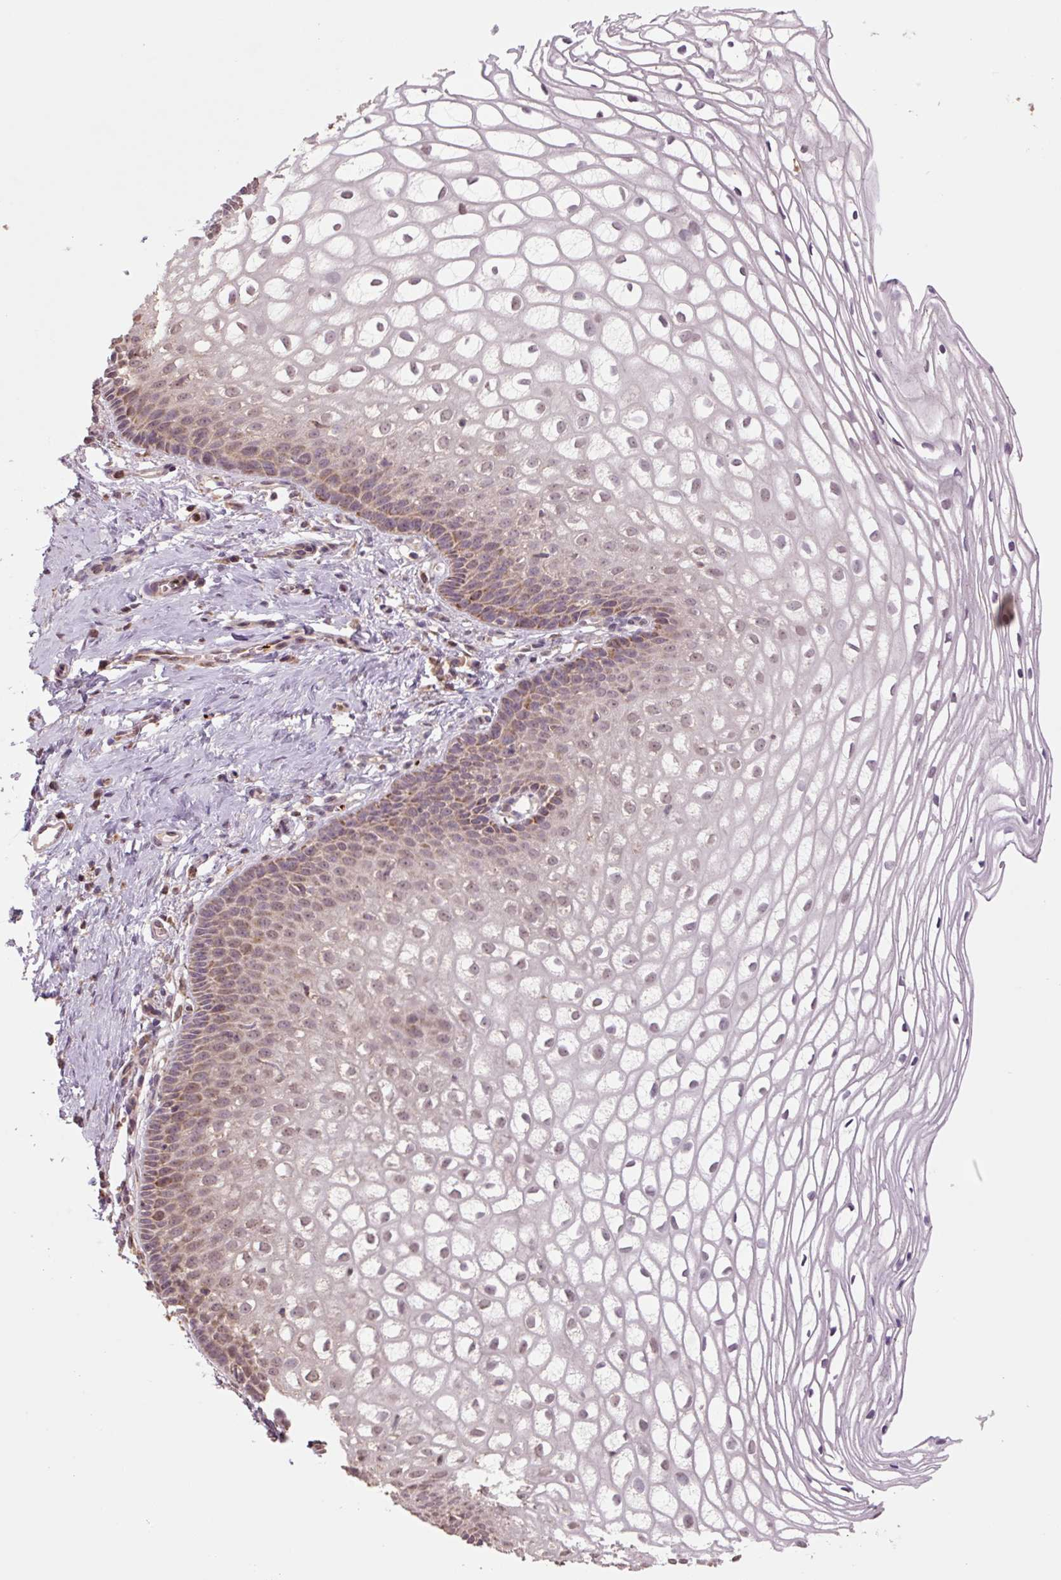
{"staining": {"intensity": "moderate", "quantity": "25%-75%", "location": "cytoplasmic/membranous"}, "tissue": "cervix", "cell_type": "Glandular cells", "image_type": "normal", "snomed": [{"axis": "morphology", "description": "Normal tissue, NOS"}, {"axis": "topography", "description": "Cervix"}], "caption": "The micrograph exhibits staining of normal cervix, revealing moderate cytoplasmic/membranous protein expression (brown color) within glandular cells.", "gene": "TMEM160", "patient": {"sex": "female", "age": 36}}